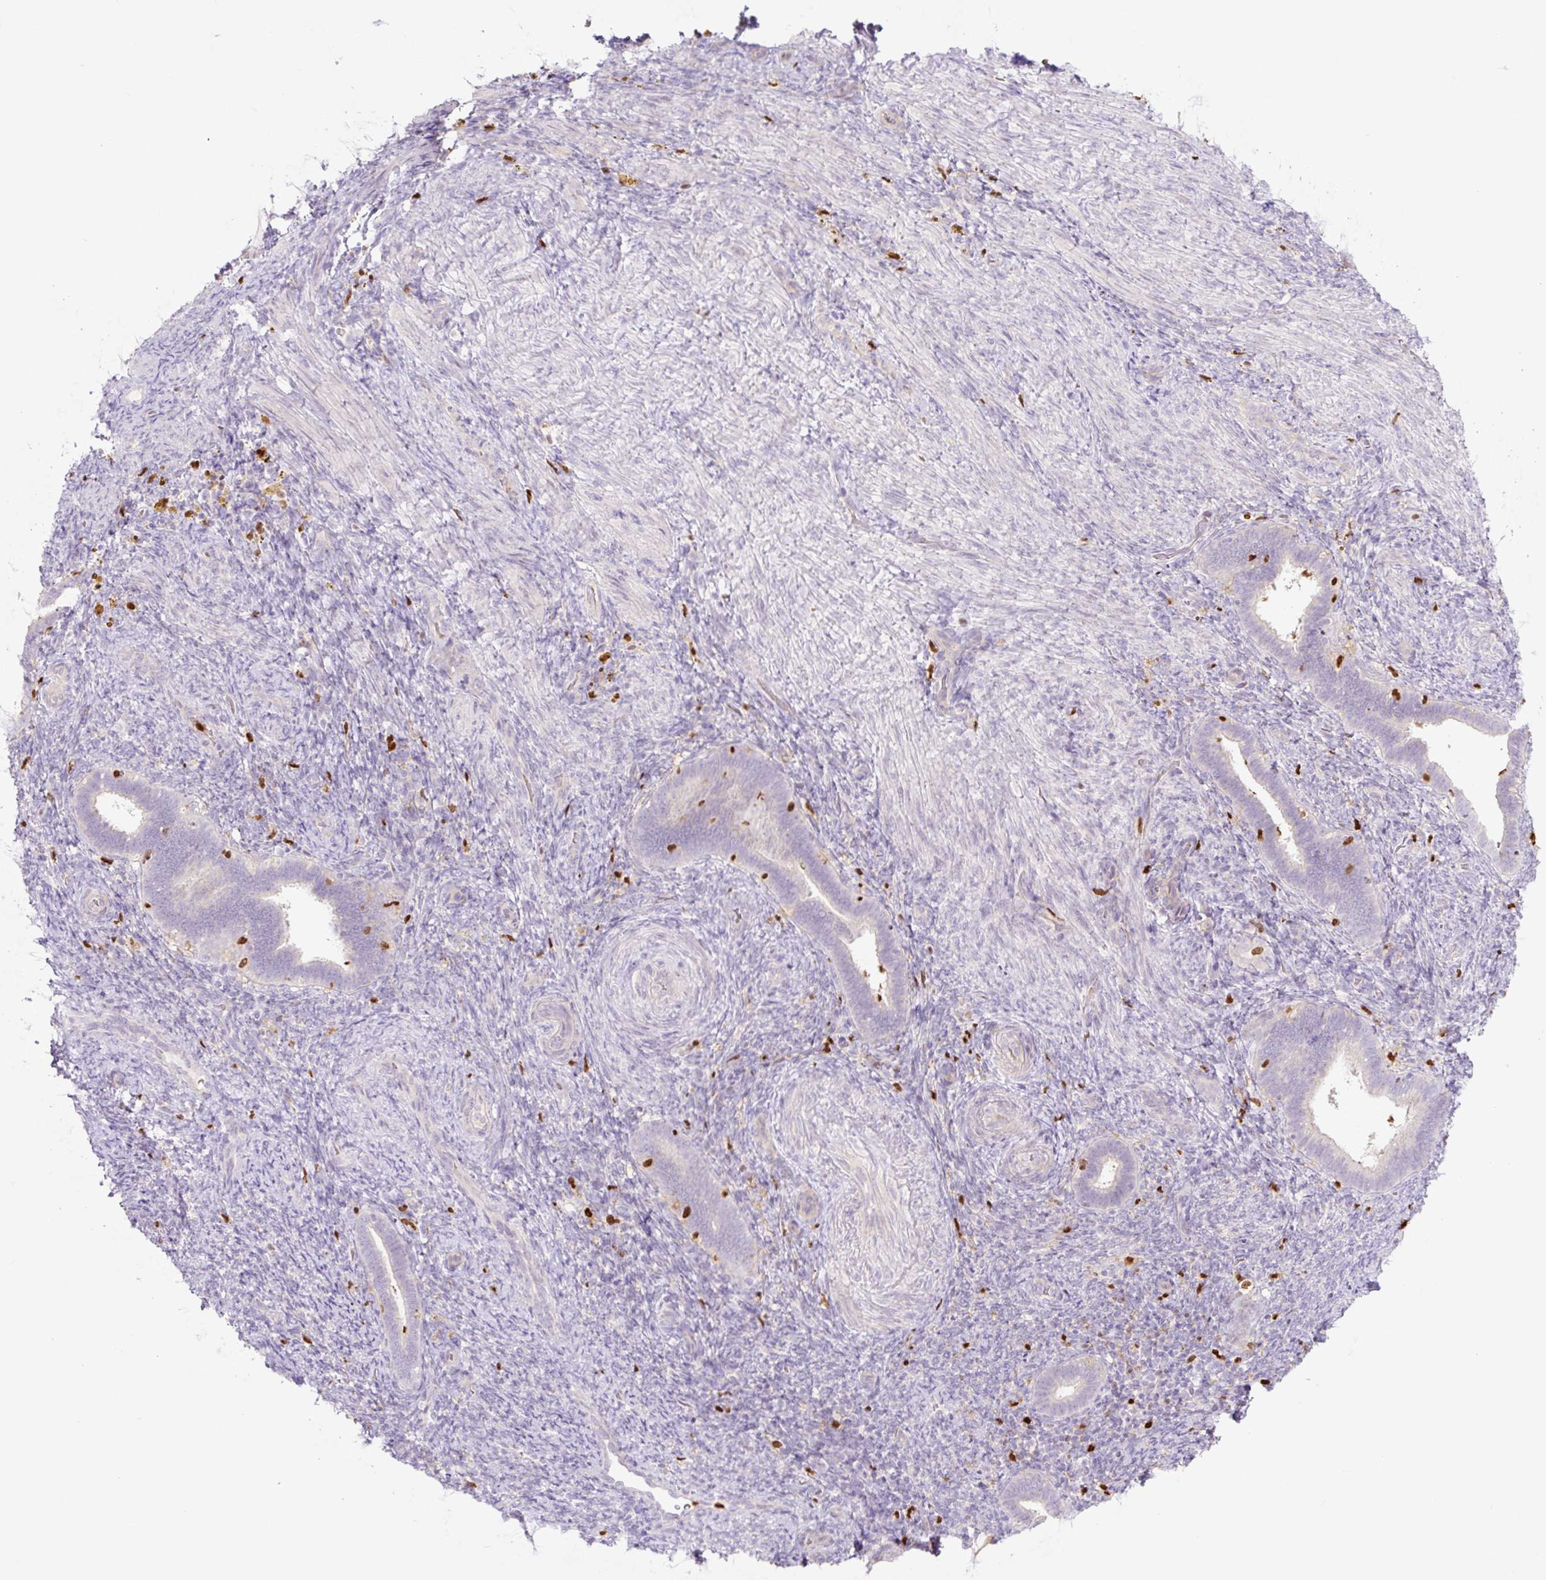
{"staining": {"intensity": "negative", "quantity": "none", "location": "none"}, "tissue": "endometrium", "cell_type": "Cells in endometrial stroma", "image_type": "normal", "snomed": [{"axis": "morphology", "description": "Normal tissue, NOS"}, {"axis": "topography", "description": "Endometrium"}], "caption": "Protein analysis of unremarkable endometrium exhibits no significant positivity in cells in endometrial stroma. The staining is performed using DAB (3,3'-diaminobenzidine) brown chromogen with nuclei counter-stained in using hematoxylin.", "gene": "SPI1", "patient": {"sex": "female", "age": 34}}